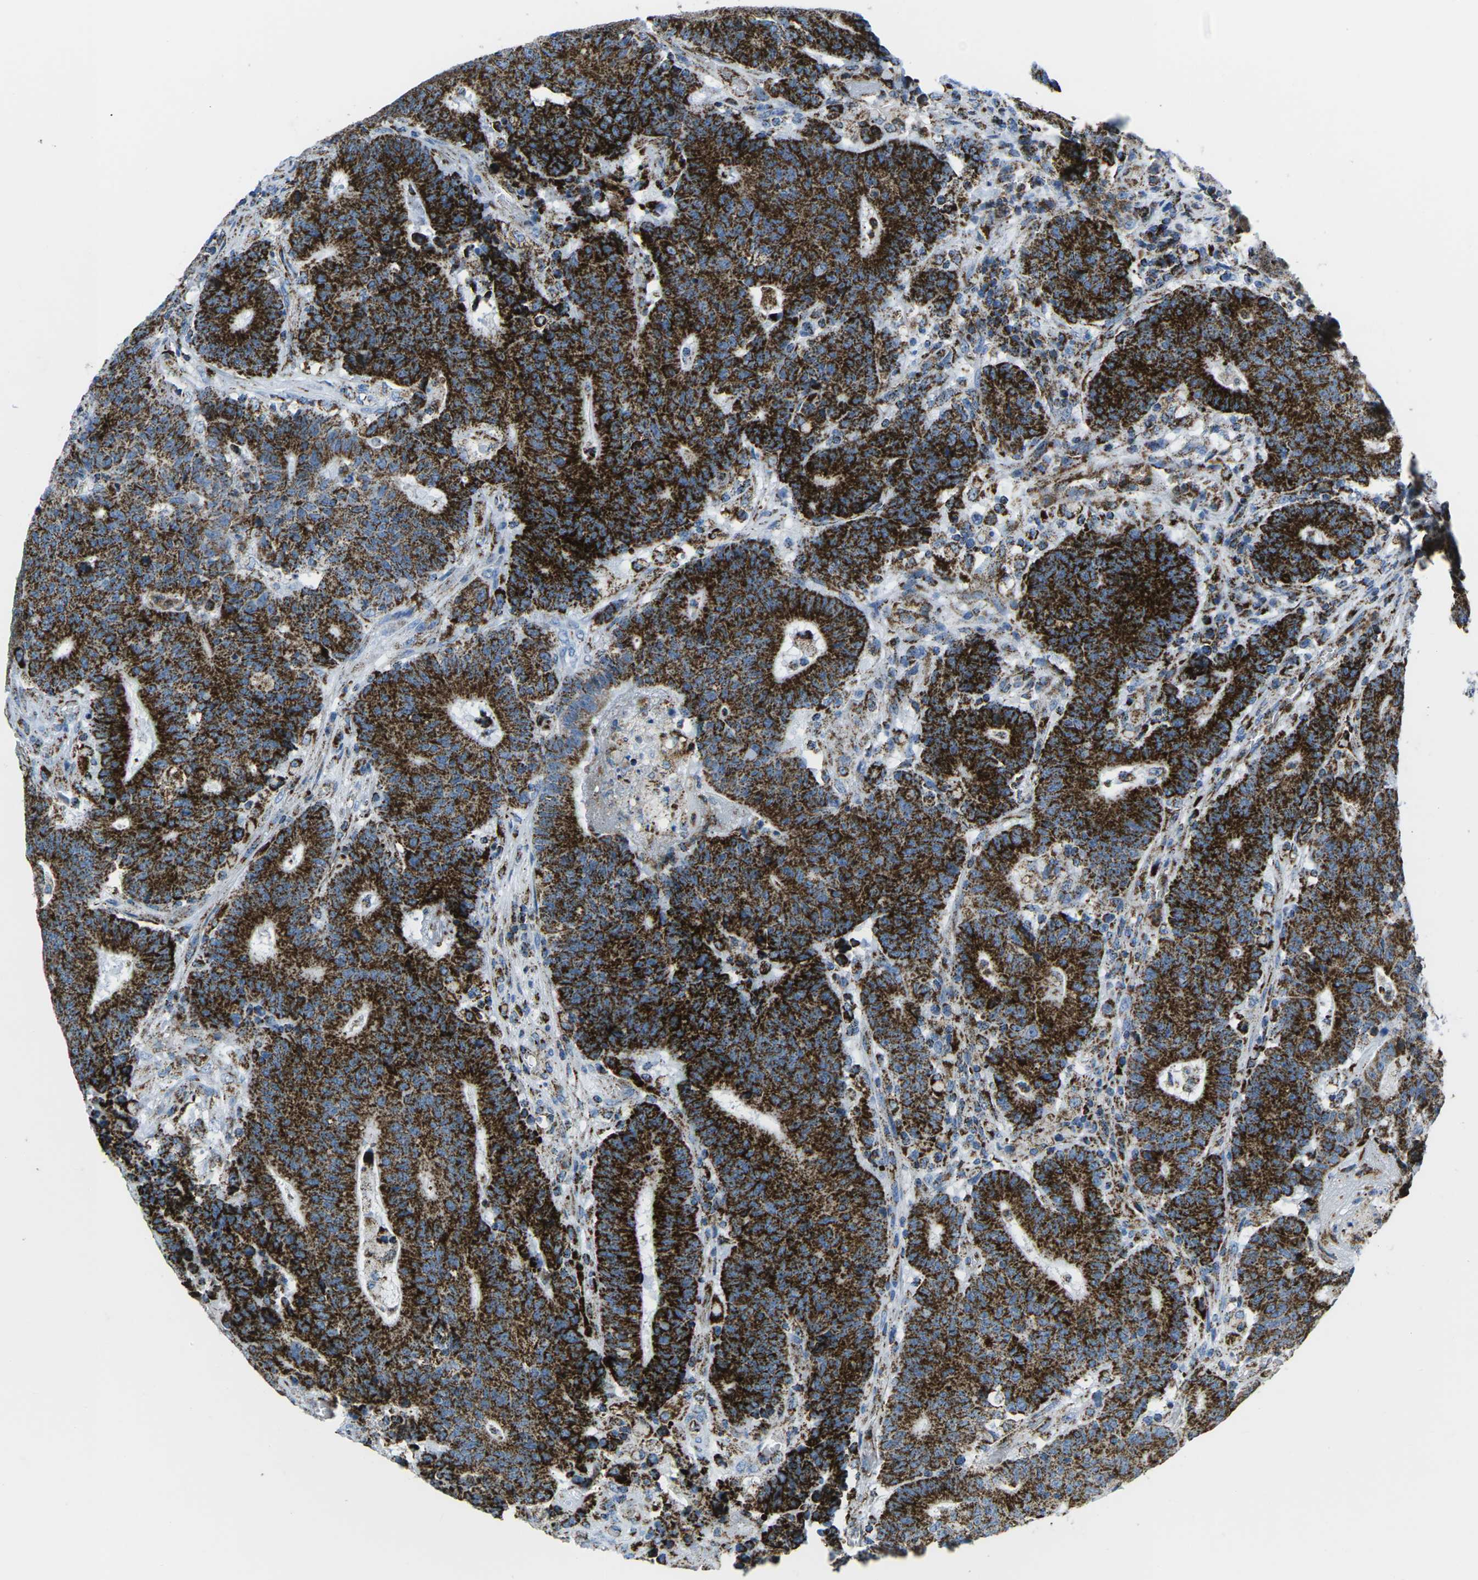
{"staining": {"intensity": "strong", "quantity": ">75%", "location": "cytoplasmic/membranous"}, "tissue": "colorectal cancer", "cell_type": "Tumor cells", "image_type": "cancer", "snomed": [{"axis": "morphology", "description": "Normal tissue, NOS"}, {"axis": "morphology", "description": "Adenocarcinoma, NOS"}, {"axis": "topography", "description": "Colon"}], "caption": "A high amount of strong cytoplasmic/membranous positivity is appreciated in about >75% of tumor cells in colorectal cancer (adenocarcinoma) tissue.", "gene": "COX6C", "patient": {"sex": "female", "age": 75}}